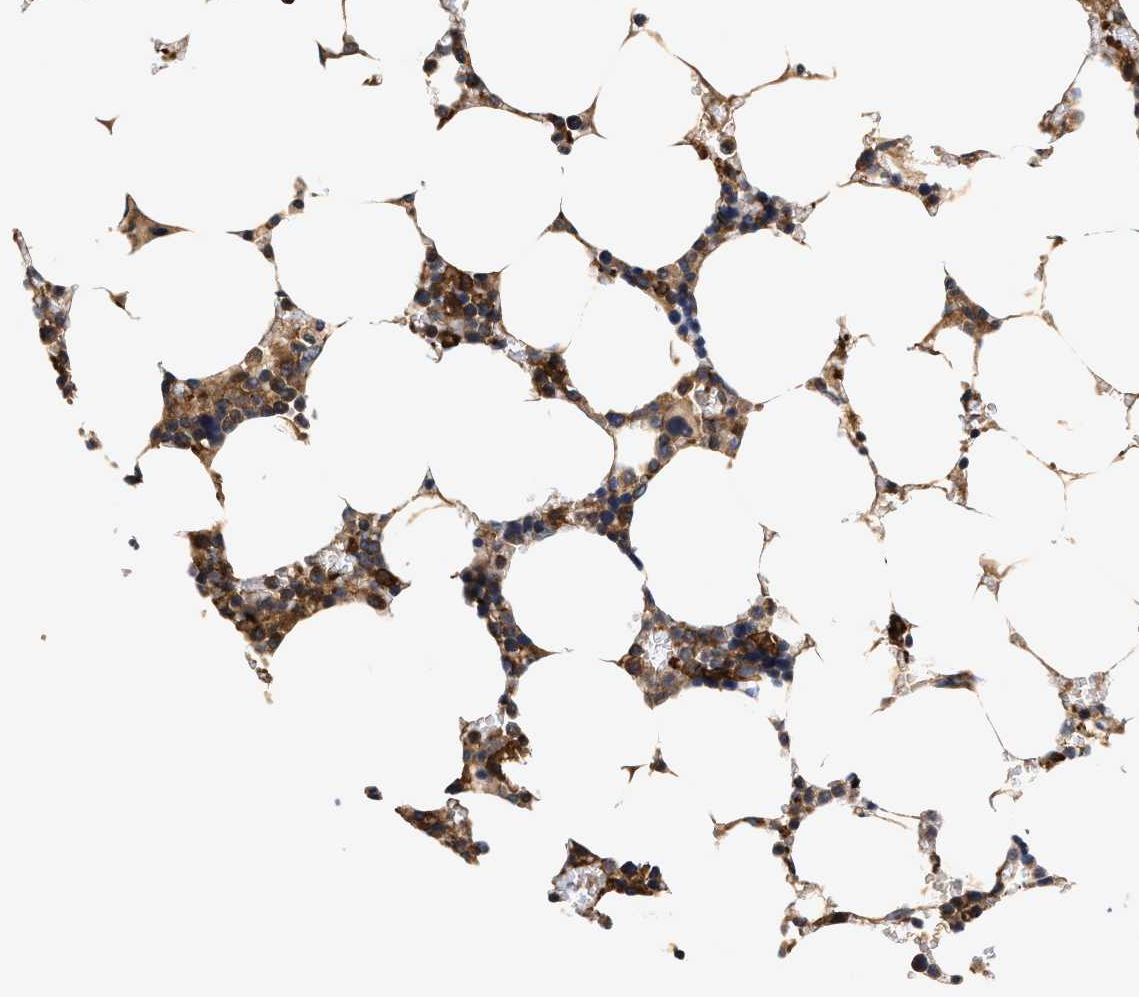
{"staining": {"intensity": "moderate", "quantity": ">75%", "location": "cytoplasmic/membranous"}, "tissue": "bone marrow", "cell_type": "Hematopoietic cells", "image_type": "normal", "snomed": [{"axis": "morphology", "description": "Normal tissue, NOS"}, {"axis": "topography", "description": "Bone marrow"}], "caption": "This image displays immunohistochemistry staining of benign bone marrow, with medium moderate cytoplasmic/membranous expression in about >75% of hematopoietic cells.", "gene": "EFNA4", "patient": {"sex": "male", "age": 70}}